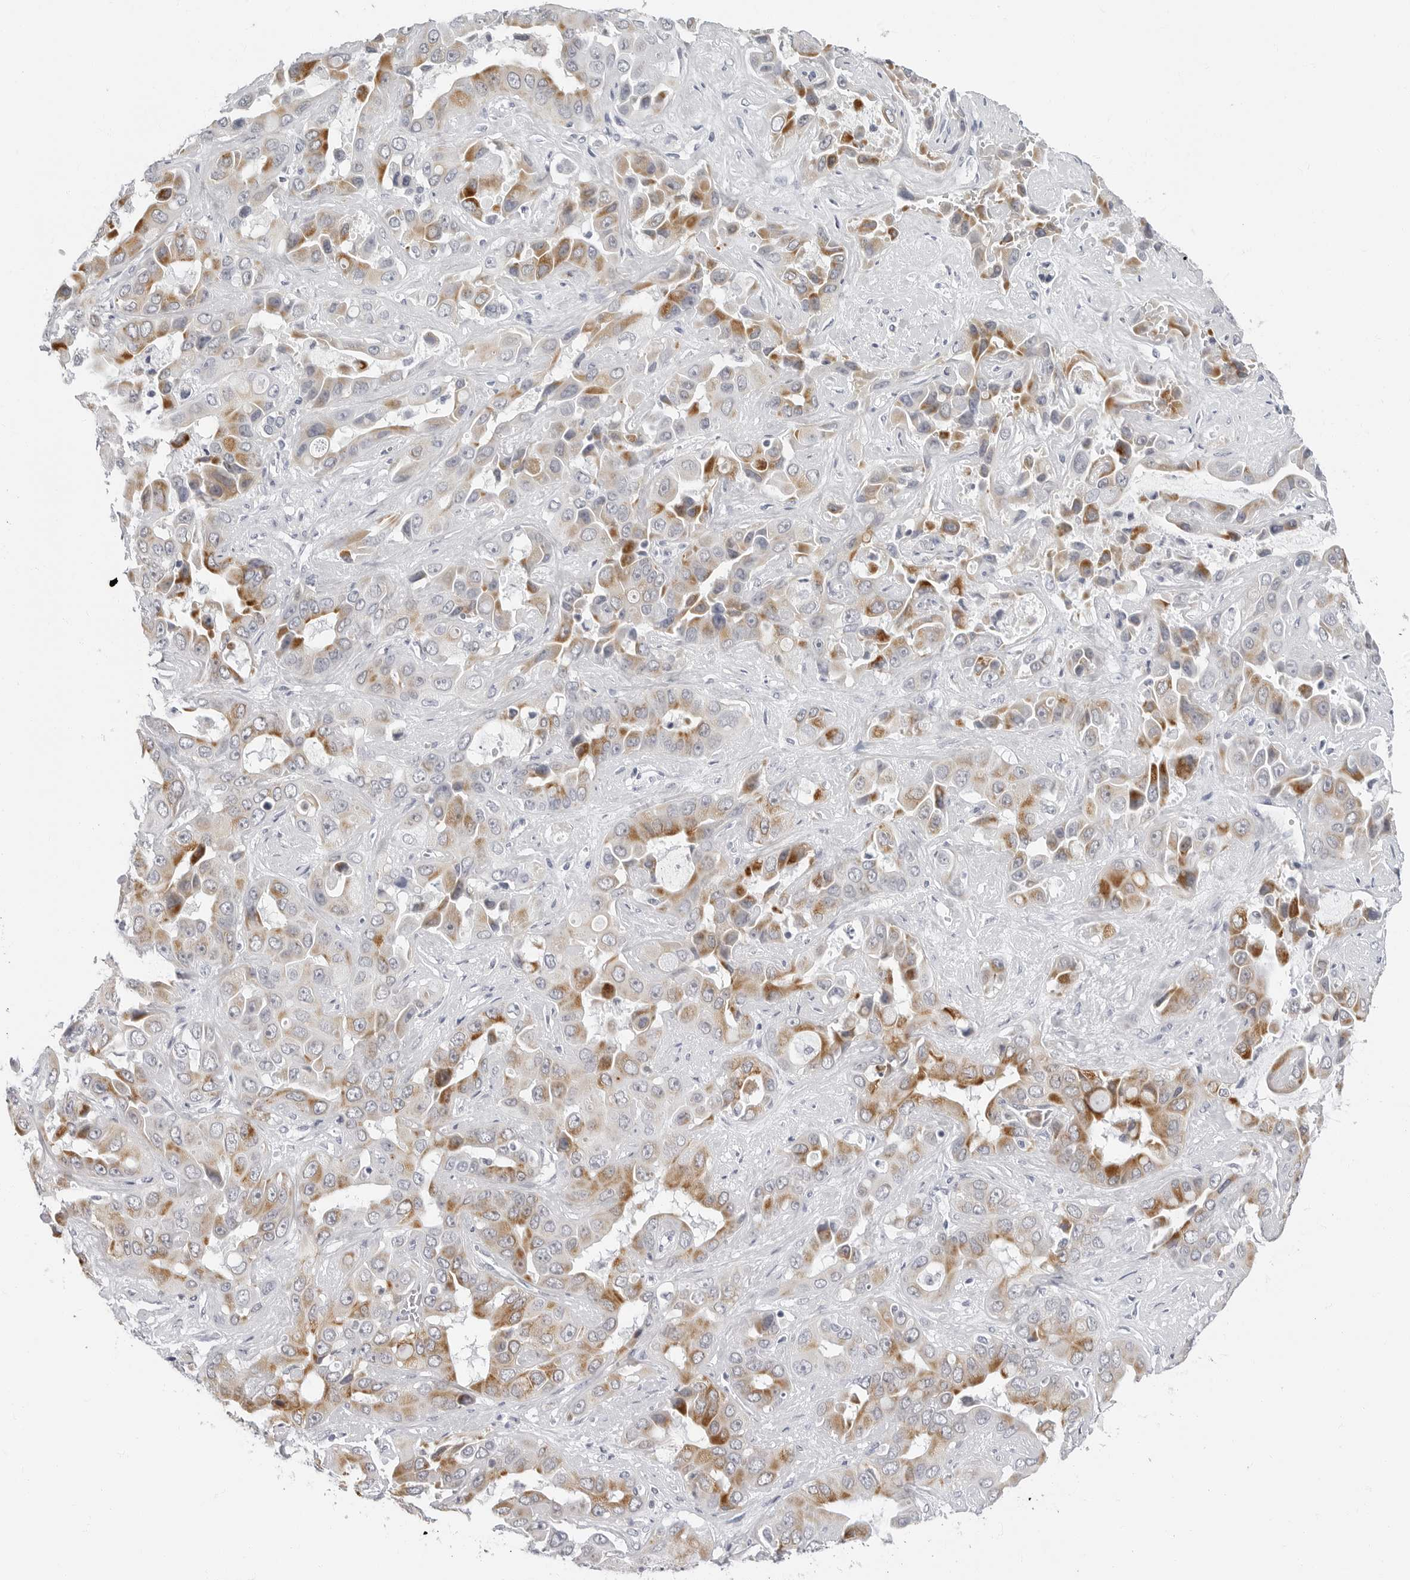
{"staining": {"intensity": "strong", "quantity": "25%-75%", "location": "cytoplasmic/membranous"}, "tissue": "liver cancer", "cell_type": "Tumor cells", "image_type": "cancer", "snomed": [{"axis": "morphology", "description": "Cholangiocarcinoma"}, {"axis": "topography", "description": "Liver"}], "caption": "Immunohistochemistry (IHC) histopathology image of neoplastic tissue: liver cancer (cholangiocarcinoma) stained using immunohistochemistry demonstrates high levels of strong protein expression localized specifically in the cytoplasmic/membranous of tumor cells, appearing as a cytoplasmic/membranous brown color.", "gene": "ERICH3", "patient": {"sex": "female", "age": 52}}